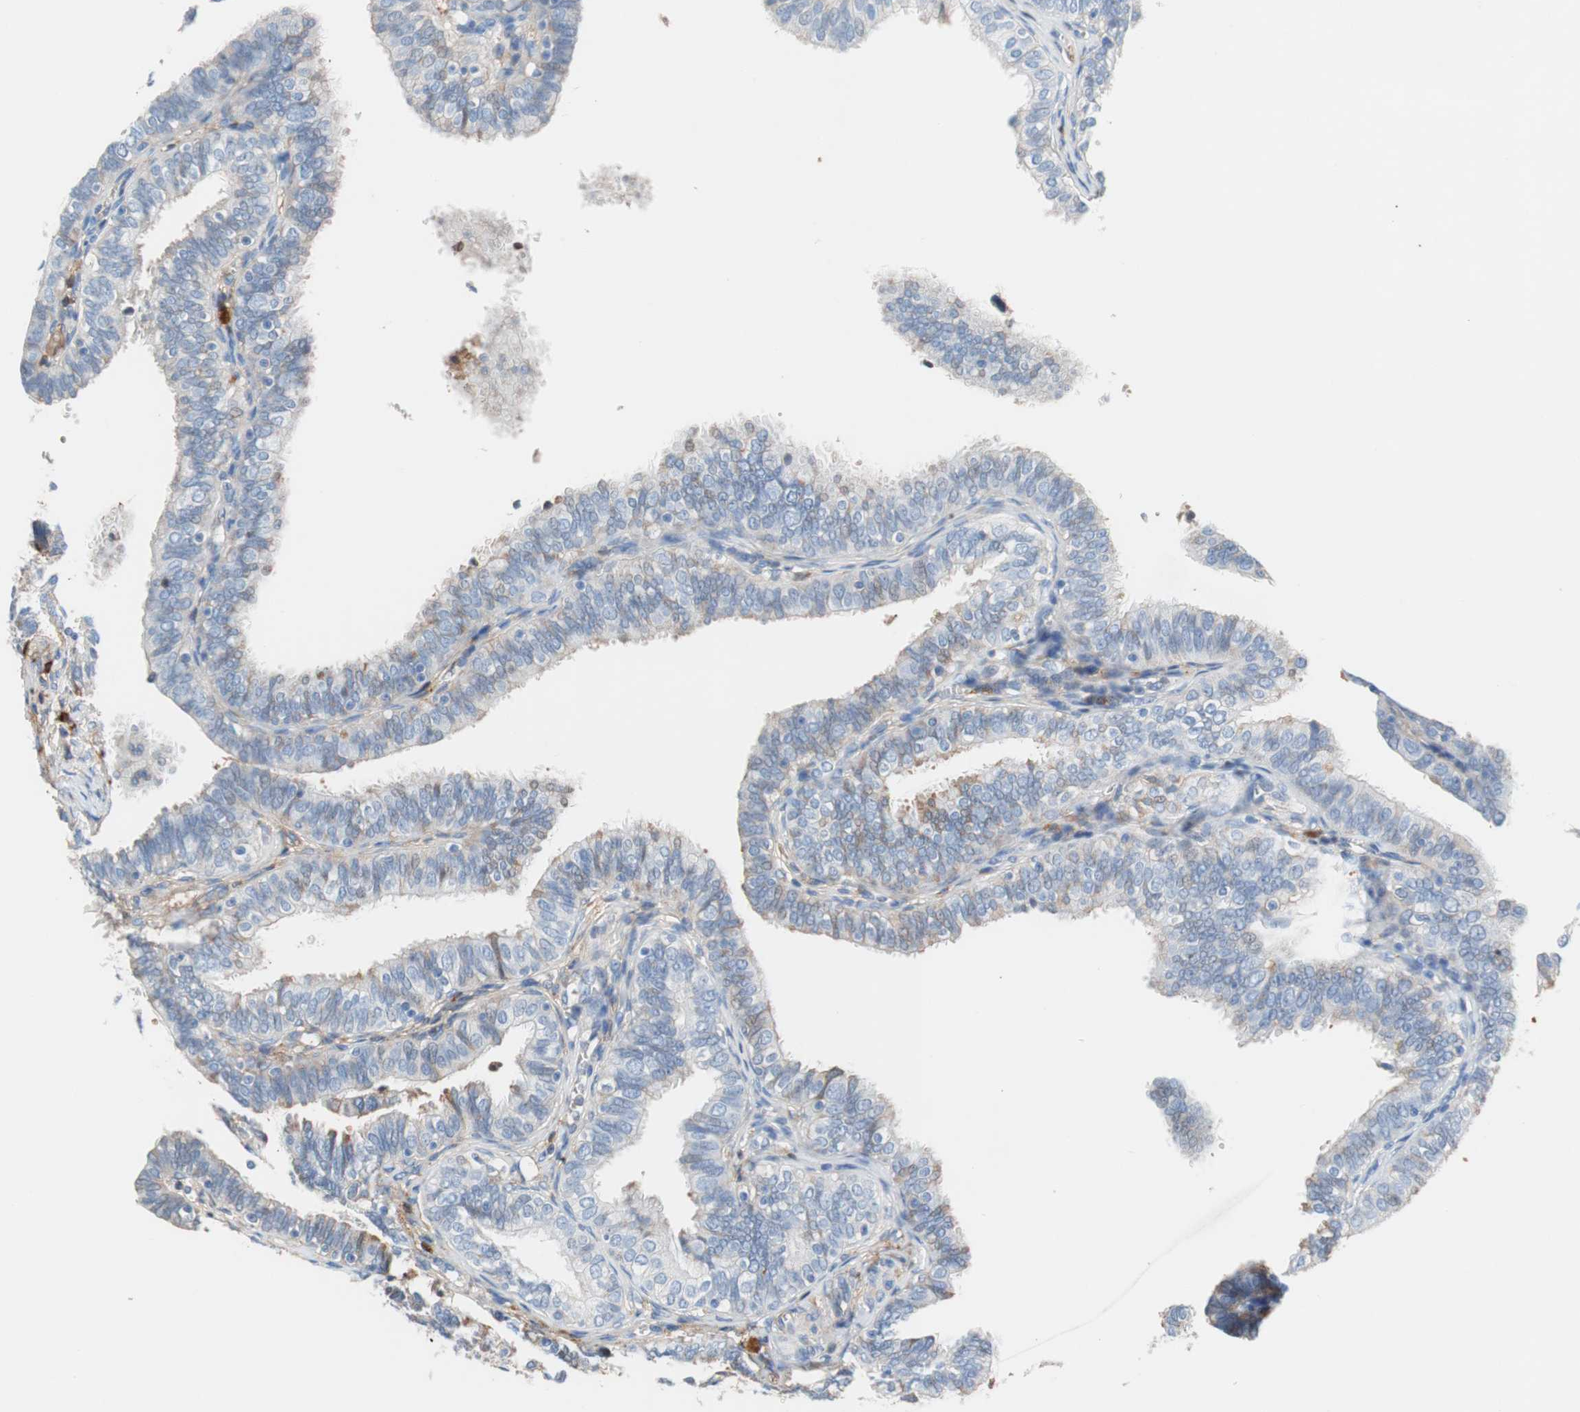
{"staining": {"intensity": "negative", "quantity": "none", "location": "none"}, "tissue": "fallopian tube", "cell_type": "Glandular cells", "image_type": "normal", "snomed": [{"axis": "morphology", "description": "Normal tissue, NOS"}, {"axis": "topography", "description": "Fallopian tube"}], "caption": "Immunohistochemistry (IHC) image of normal fallopian tube stained for a protein (brown), which shows no expression in glandular cells.", "gene": "RBP4", "patient": {"sex": "female", "age": 46}}